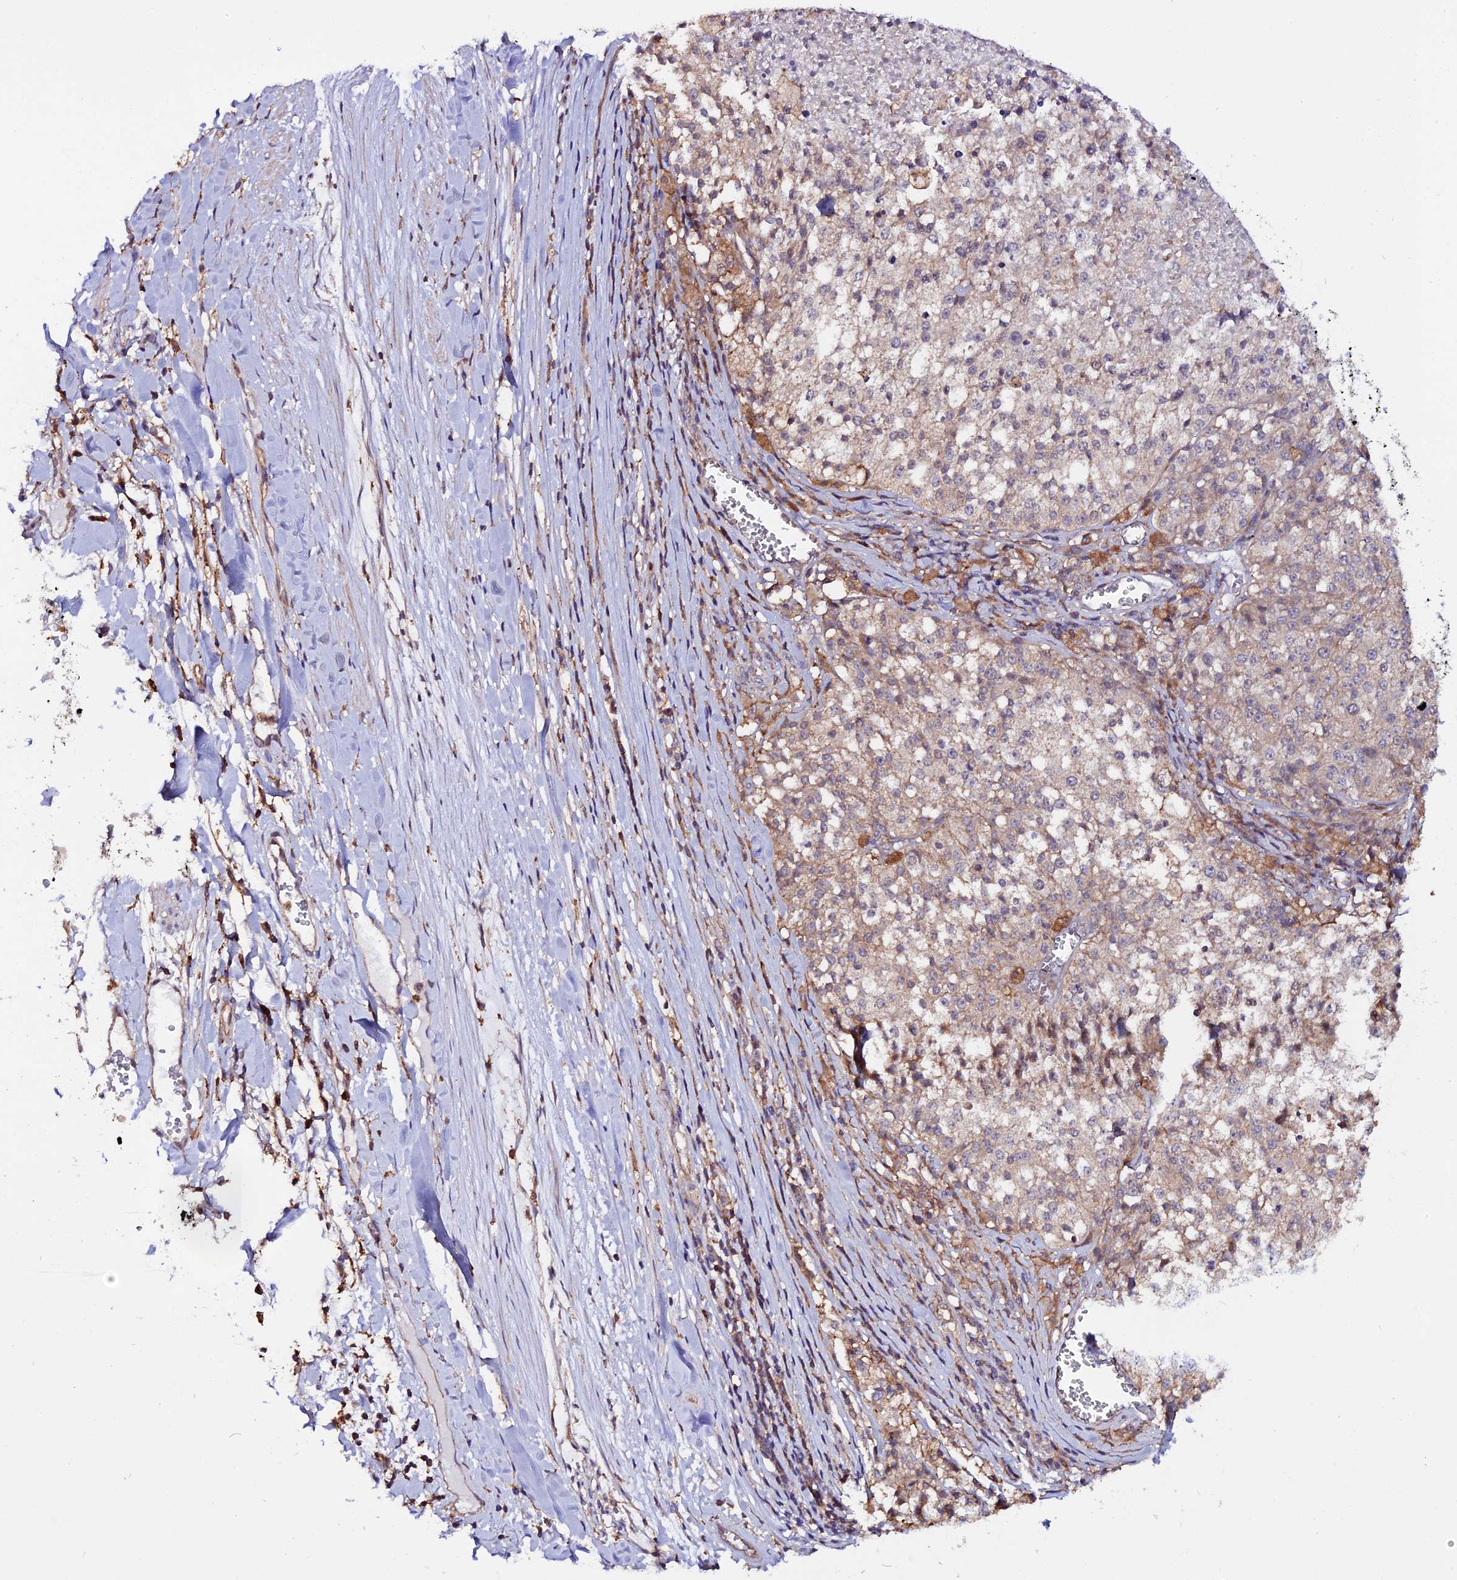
{"staining": {"intensity": "negative", "quantity": "none", "location": "none"}, "tissue": "melanoma", "cell_type": "Tumor cells", "image_type": "cancer", "snomed": [{"axis": "morphology", "description": "Malignant melanoma, NOS"}, {"axis": "topography", "description": "Skin"}], "caption": "Protein analysis of melanoma demonstrates no significant staining in tumor cells.", "gene": "USP17L15", "patient": {"sex": "female", "age": 64}}